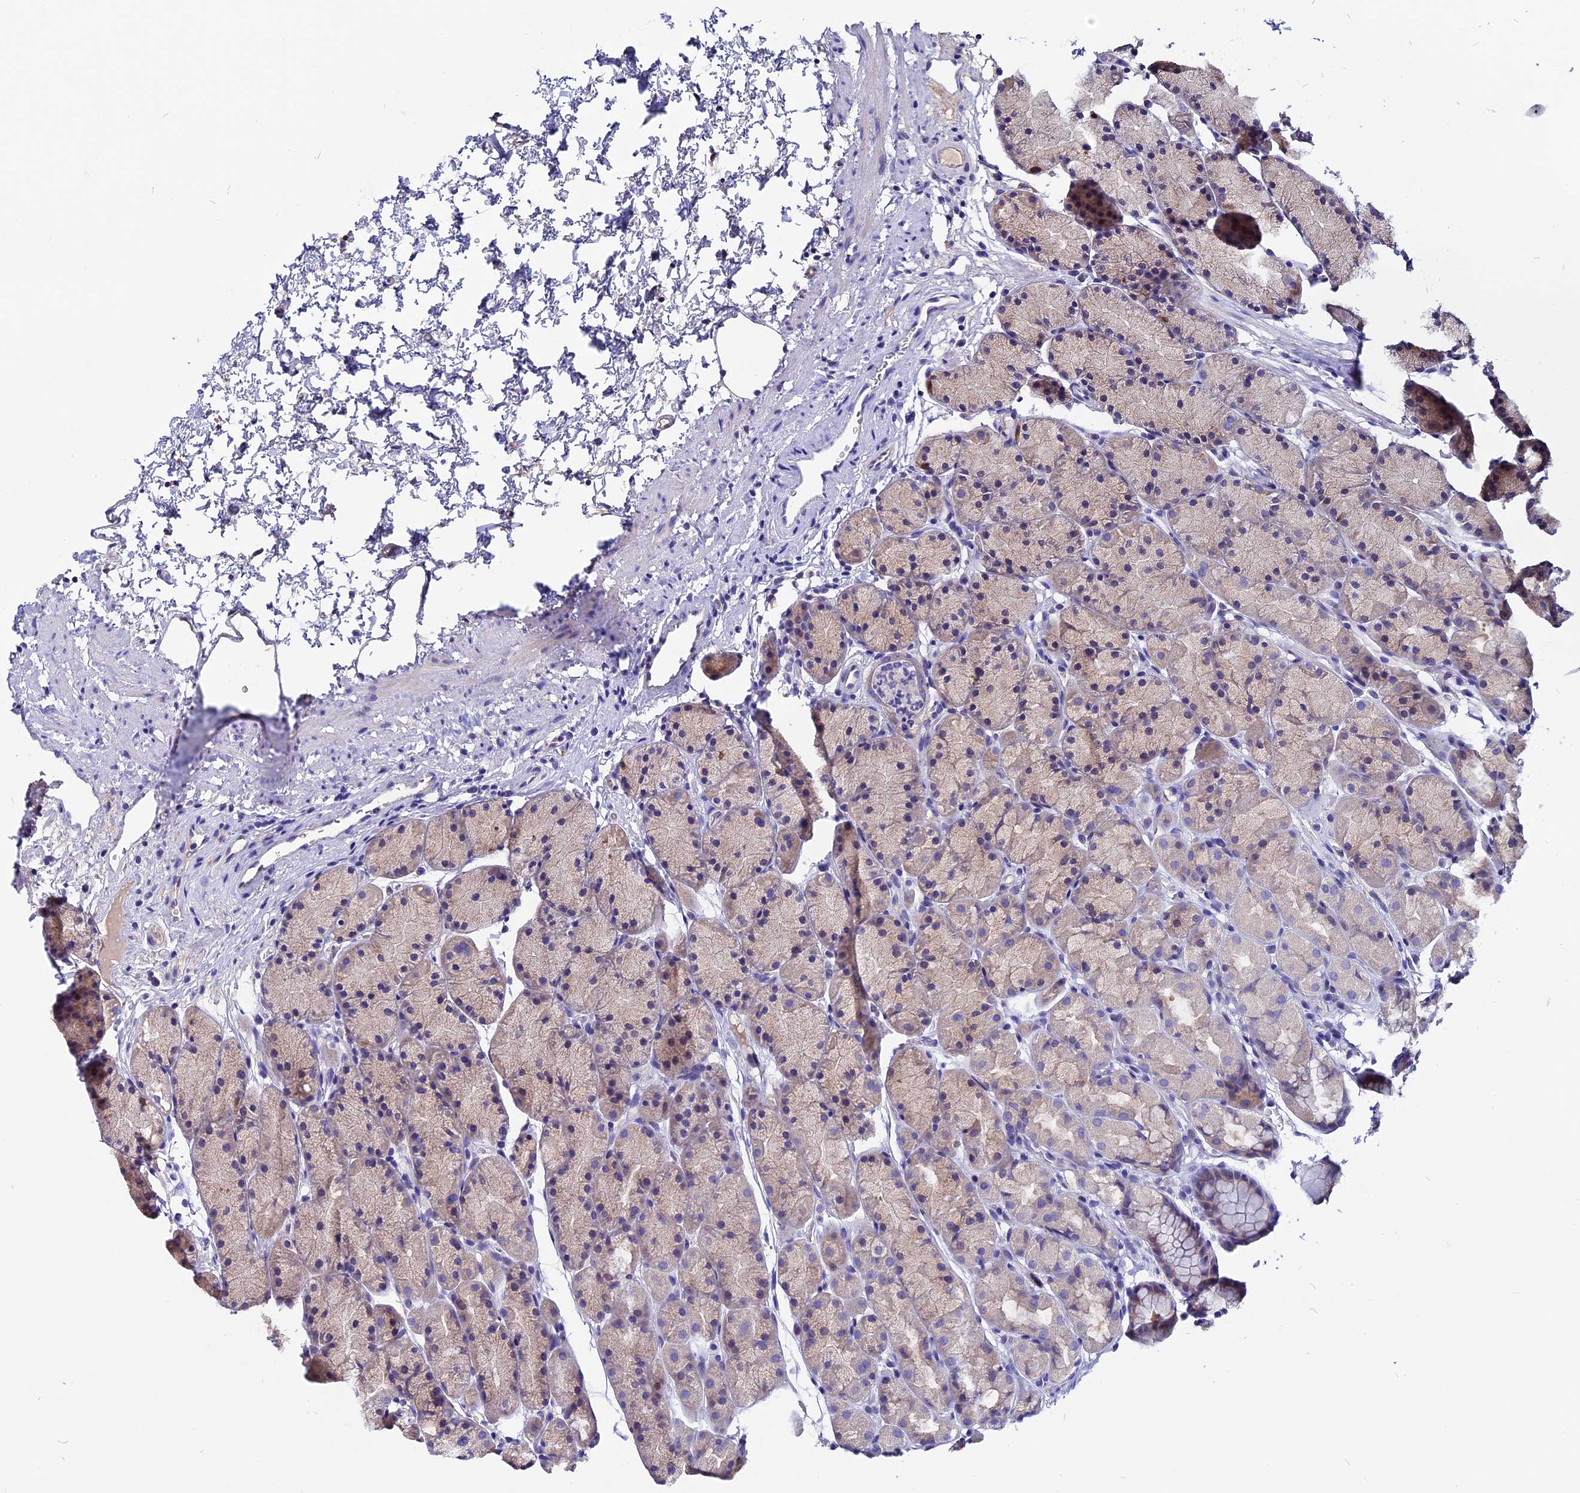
{"staining": {"intensity": "weak", "quantity": "<25%", "location": "cytoplasmic/membranous"}, "tissue": "stomach", "cell_type": "Glandular cells", "image_type": "normal", "snomed": [{"axis": "morphology", "description": "Normal tissue, NOS"}, {"axis": "topography", "description": "Stomach, upper"}, {"axis": "topography", "description": "Stomach"}], "caption": "Immunohistochemistry histopathology image of normal stomach stained for a protein (brown), which demonstrates no positivity in glandular cells. (Stains: DAB (3,3'-diaminobenzidine) immunohistochemistry (IHC) with hematoxylin counter stain, Microscopy: brightfield microscopy at high magnification).", "gene": "CCBE1", "patient": {"sex": "male", "age": 47}}